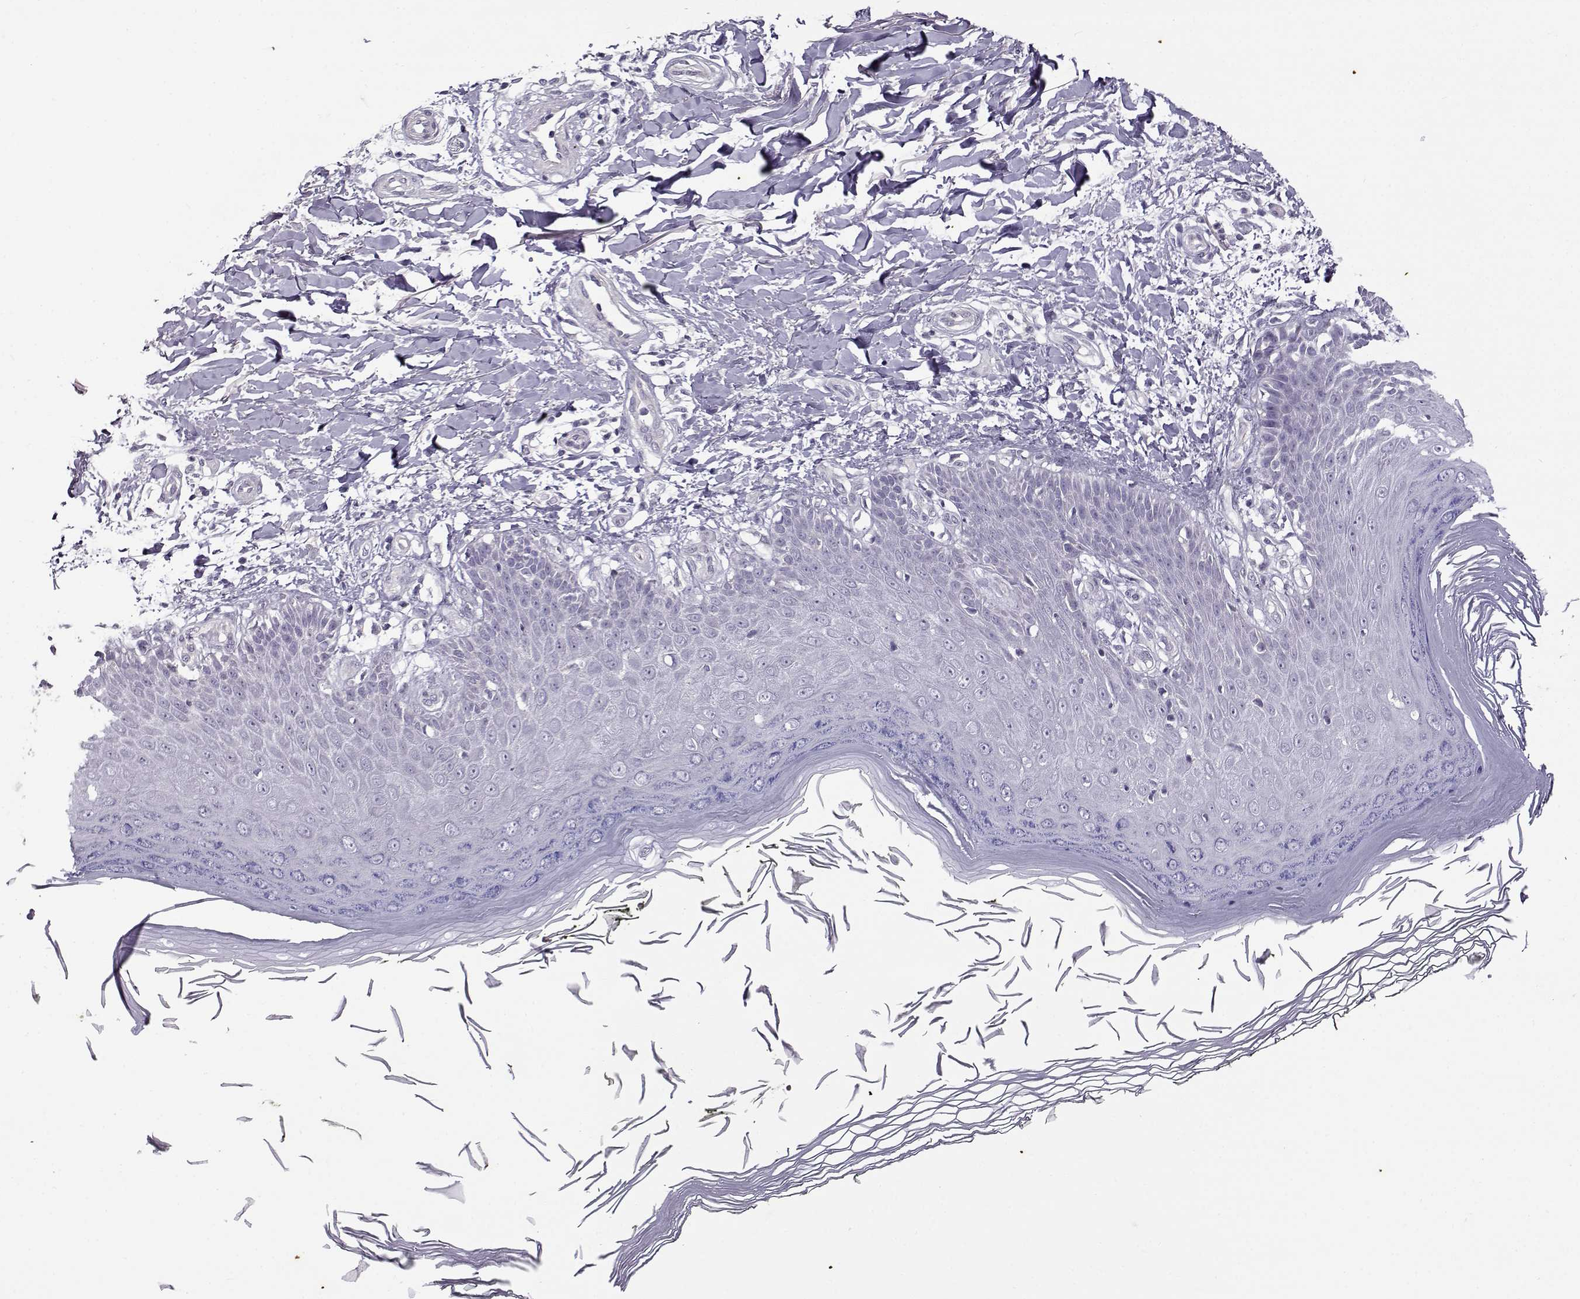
{"staining": {"intensity": "negative", "quantity": "none", "location": "none"}, "tissue": "skin", "cell_type": "Fibroblasts", "image_type": "normal", "snomed": [{"axis": "morphology", "description": "Normal tissue, NOS"}, {"axis": "topography", "description": "Skin"}], "caption": "Immunohistochemical staining of unremarkable skin exhibits no significant expression in fibroblasts.", "gene": "TEX55", "patient": {"sex": "female", "age": 62}}